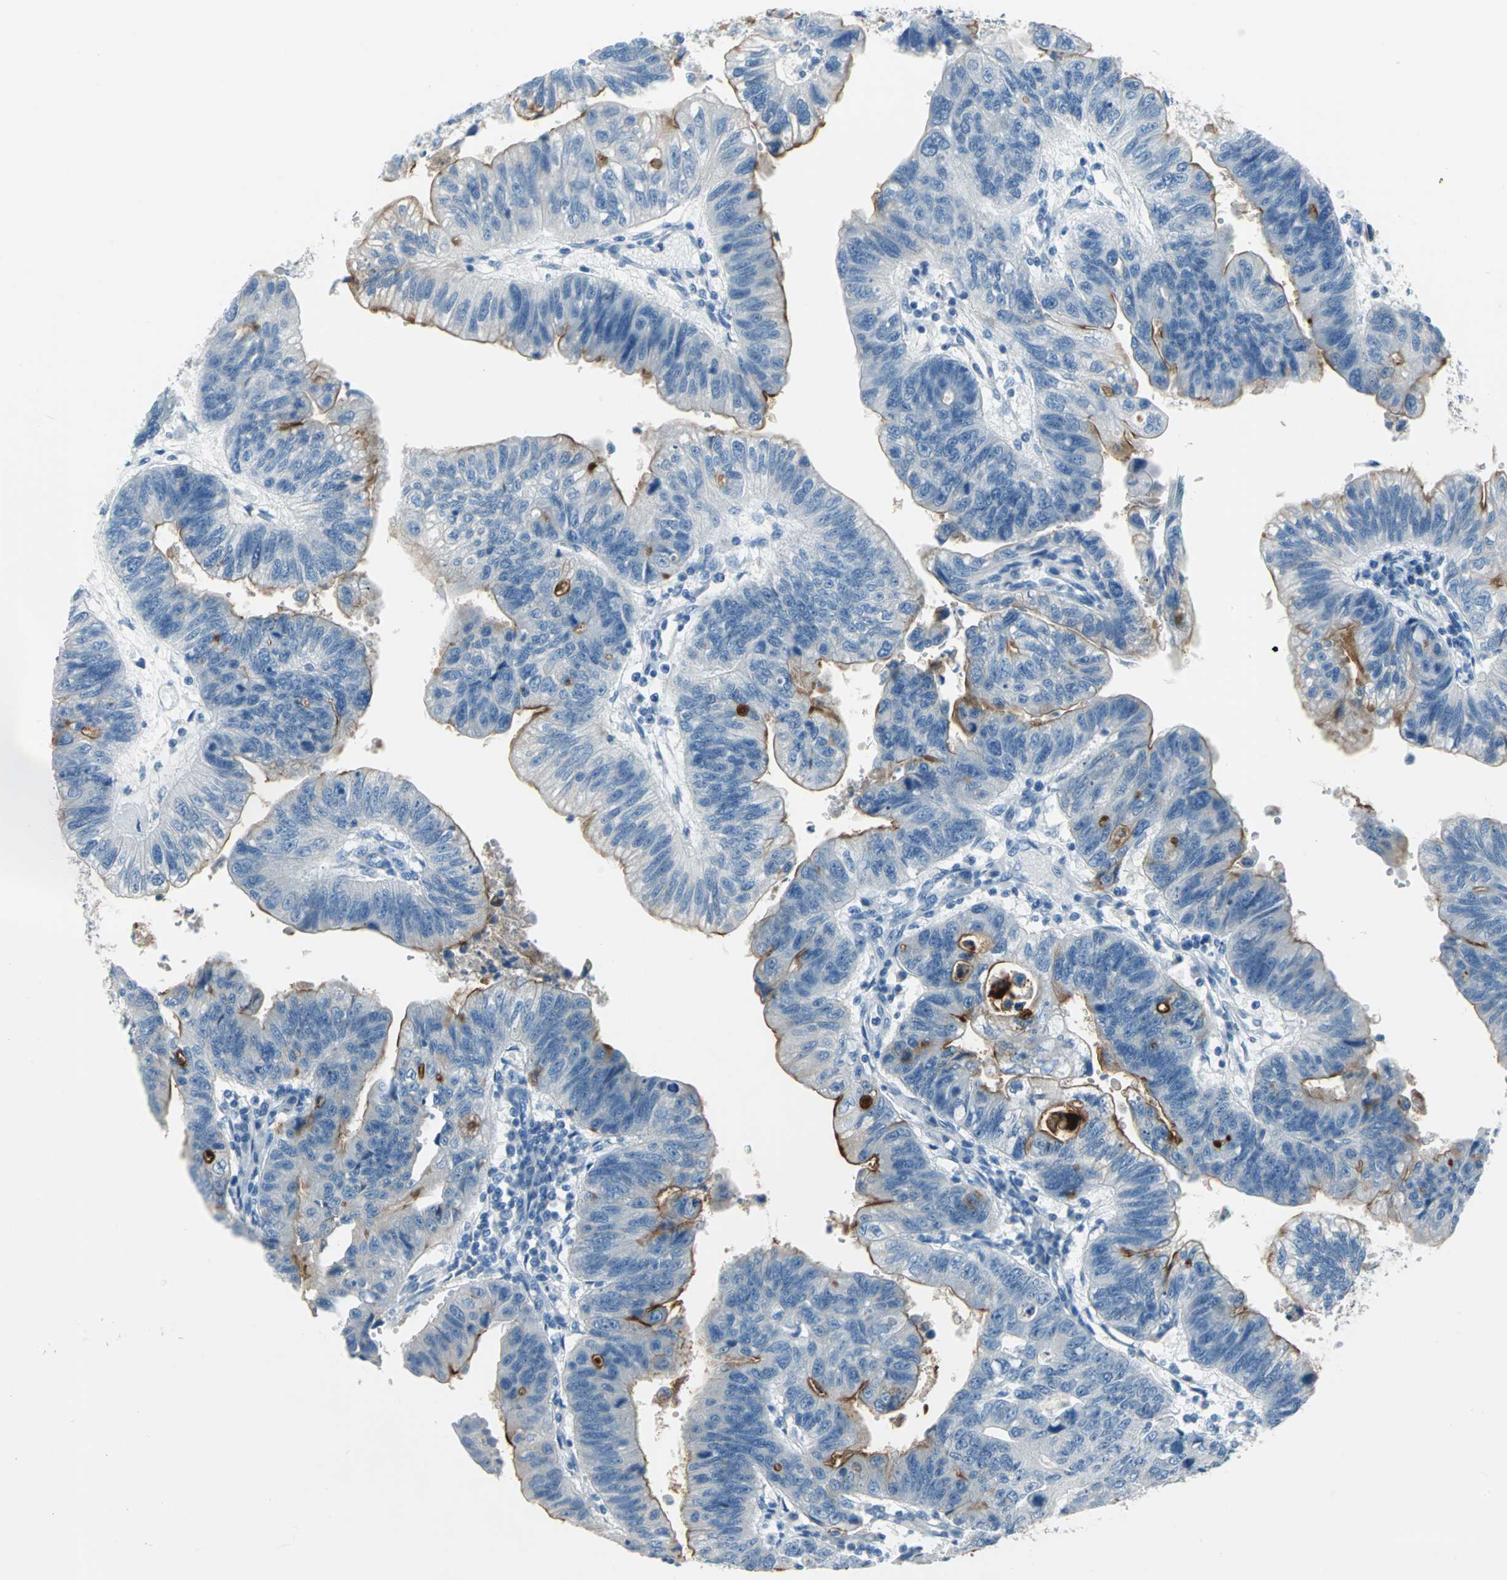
{"staining": {"intensity": "moderate", "quantity": "25%-75%", "location": "cytoplasmic/membranous"}, "tissue": "stomach cancer", "cell_type": "Tumor cells", "image_type": "cancer", "snomed": [{"axis": "morphology", "description": "Adenocarcinoma, NOS"}, {"axis": "topography", "description": "Stomach"}], "caption": "Immunohistochemical staining of stomach cancer reveals medium levels of moderate cytoplasmic/membranous expression in about 25%-75% of tumor cells.", "gene": "MUC4", "patient": {"sex": "male", "age": 59}}